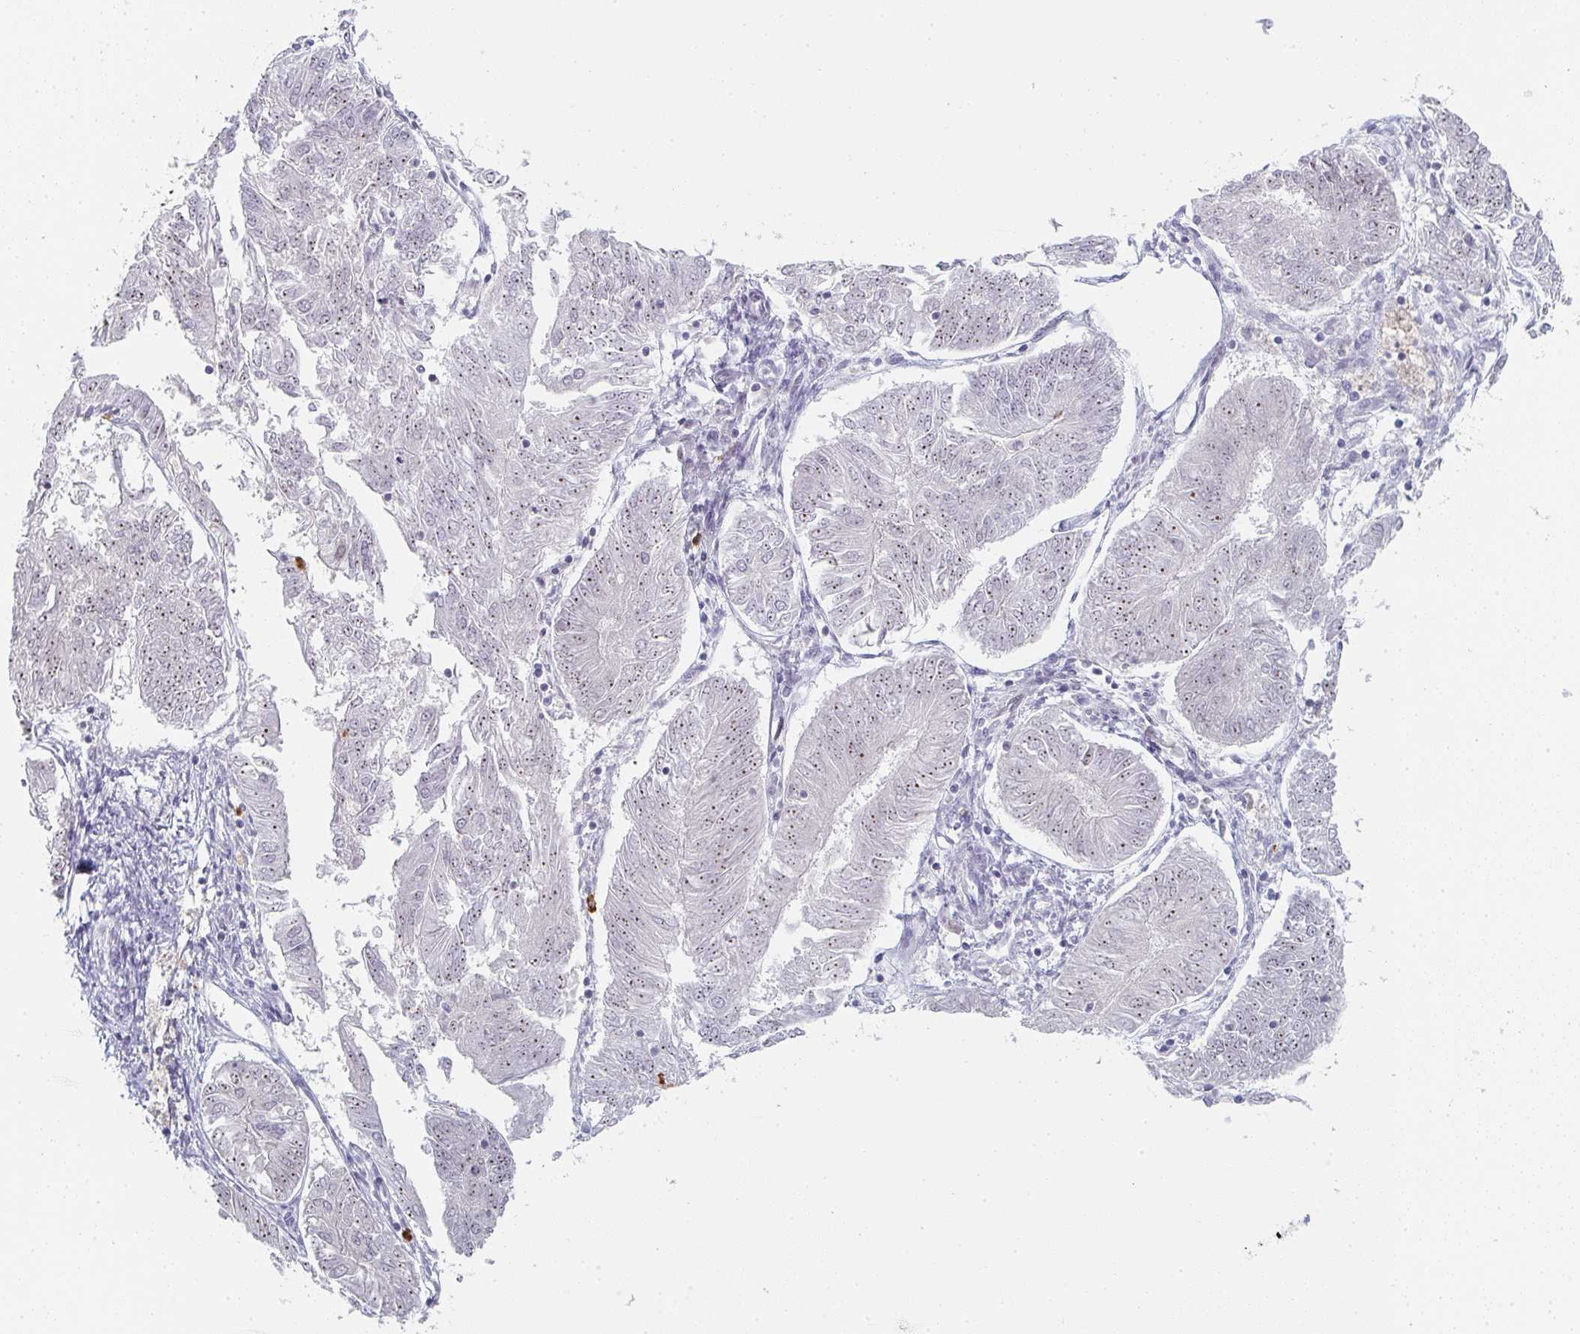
{"staining": {"intensity": "weak", "quantity": ">75%", "location": "nuclear"}, "tissue": "endometrial cancer", "cell_type": "Tumor cells", "image_type": "cancer", "snomed": [{"axis": "morphology", "description": "Adenocarcinoma, NOS"}, {"axis": "topography", "description": "Endometrium"}], "caption": "Human endometrial adenocarcinoma stained for a protein (brown) shows weak nuclear positive staining in approximately >75% of tumor cells.", "gene": "LIN54", "patient": {"sex": "female", "age": 58}}